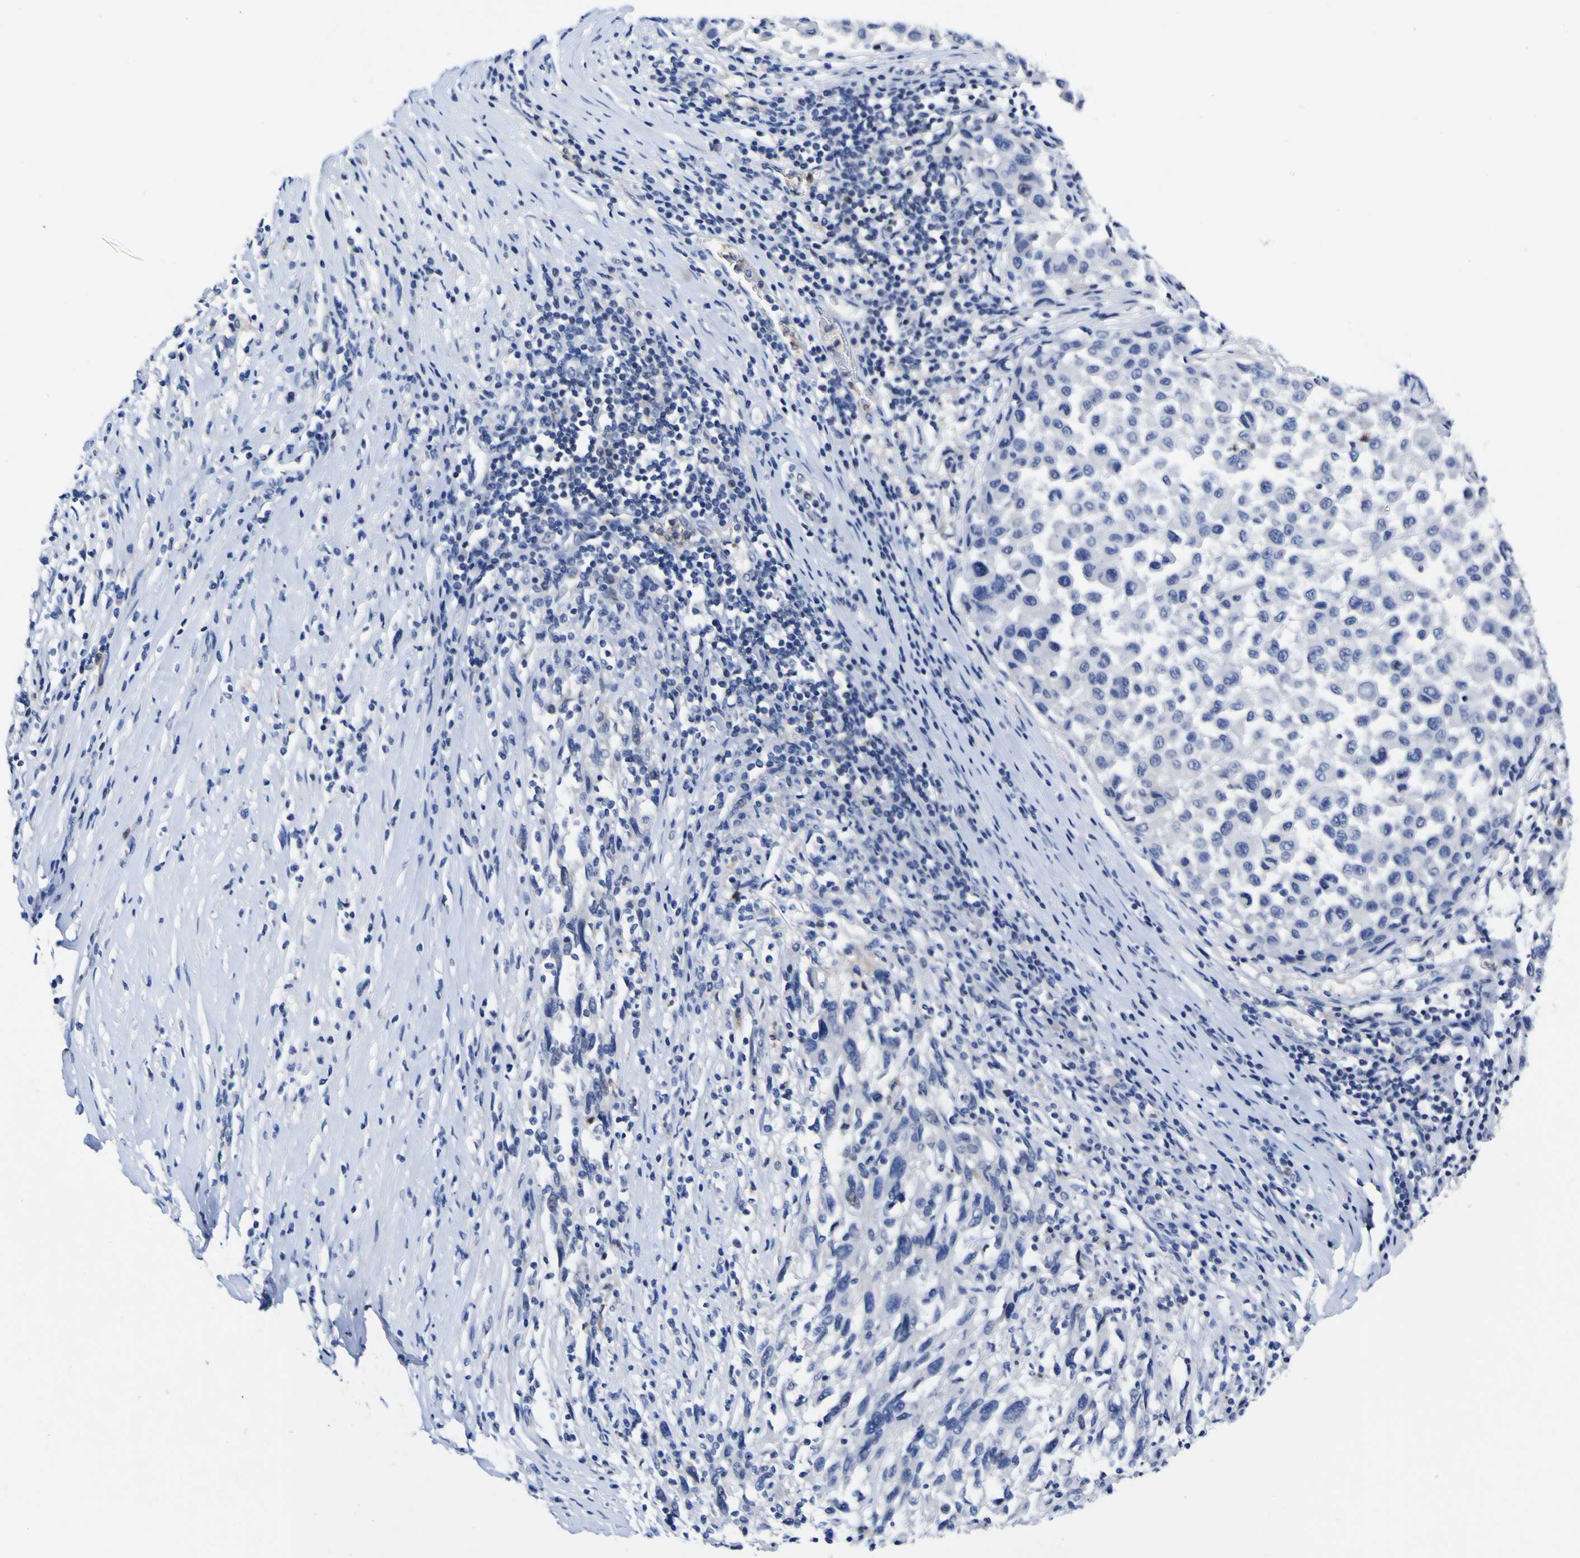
{"staining": {"intensity": "negative", "quantity": "none", "location": "none"}, "tissue": "melanoma", "cell_type": "Tumor cells", "image_type": "cancer", "snomed": [{"axis": "morphology", "description": "Malignant melanoma, Metastatic site"}, {"axis": "topography", "description": "Lymph node"}], "caption": "This is a histopathology image of immunohistochemistry (IHC) staining of melanoma, which shows no positivity in tumor cells.", "gene": "CASP6", "patient": {"sex": "male", "age": 61}}